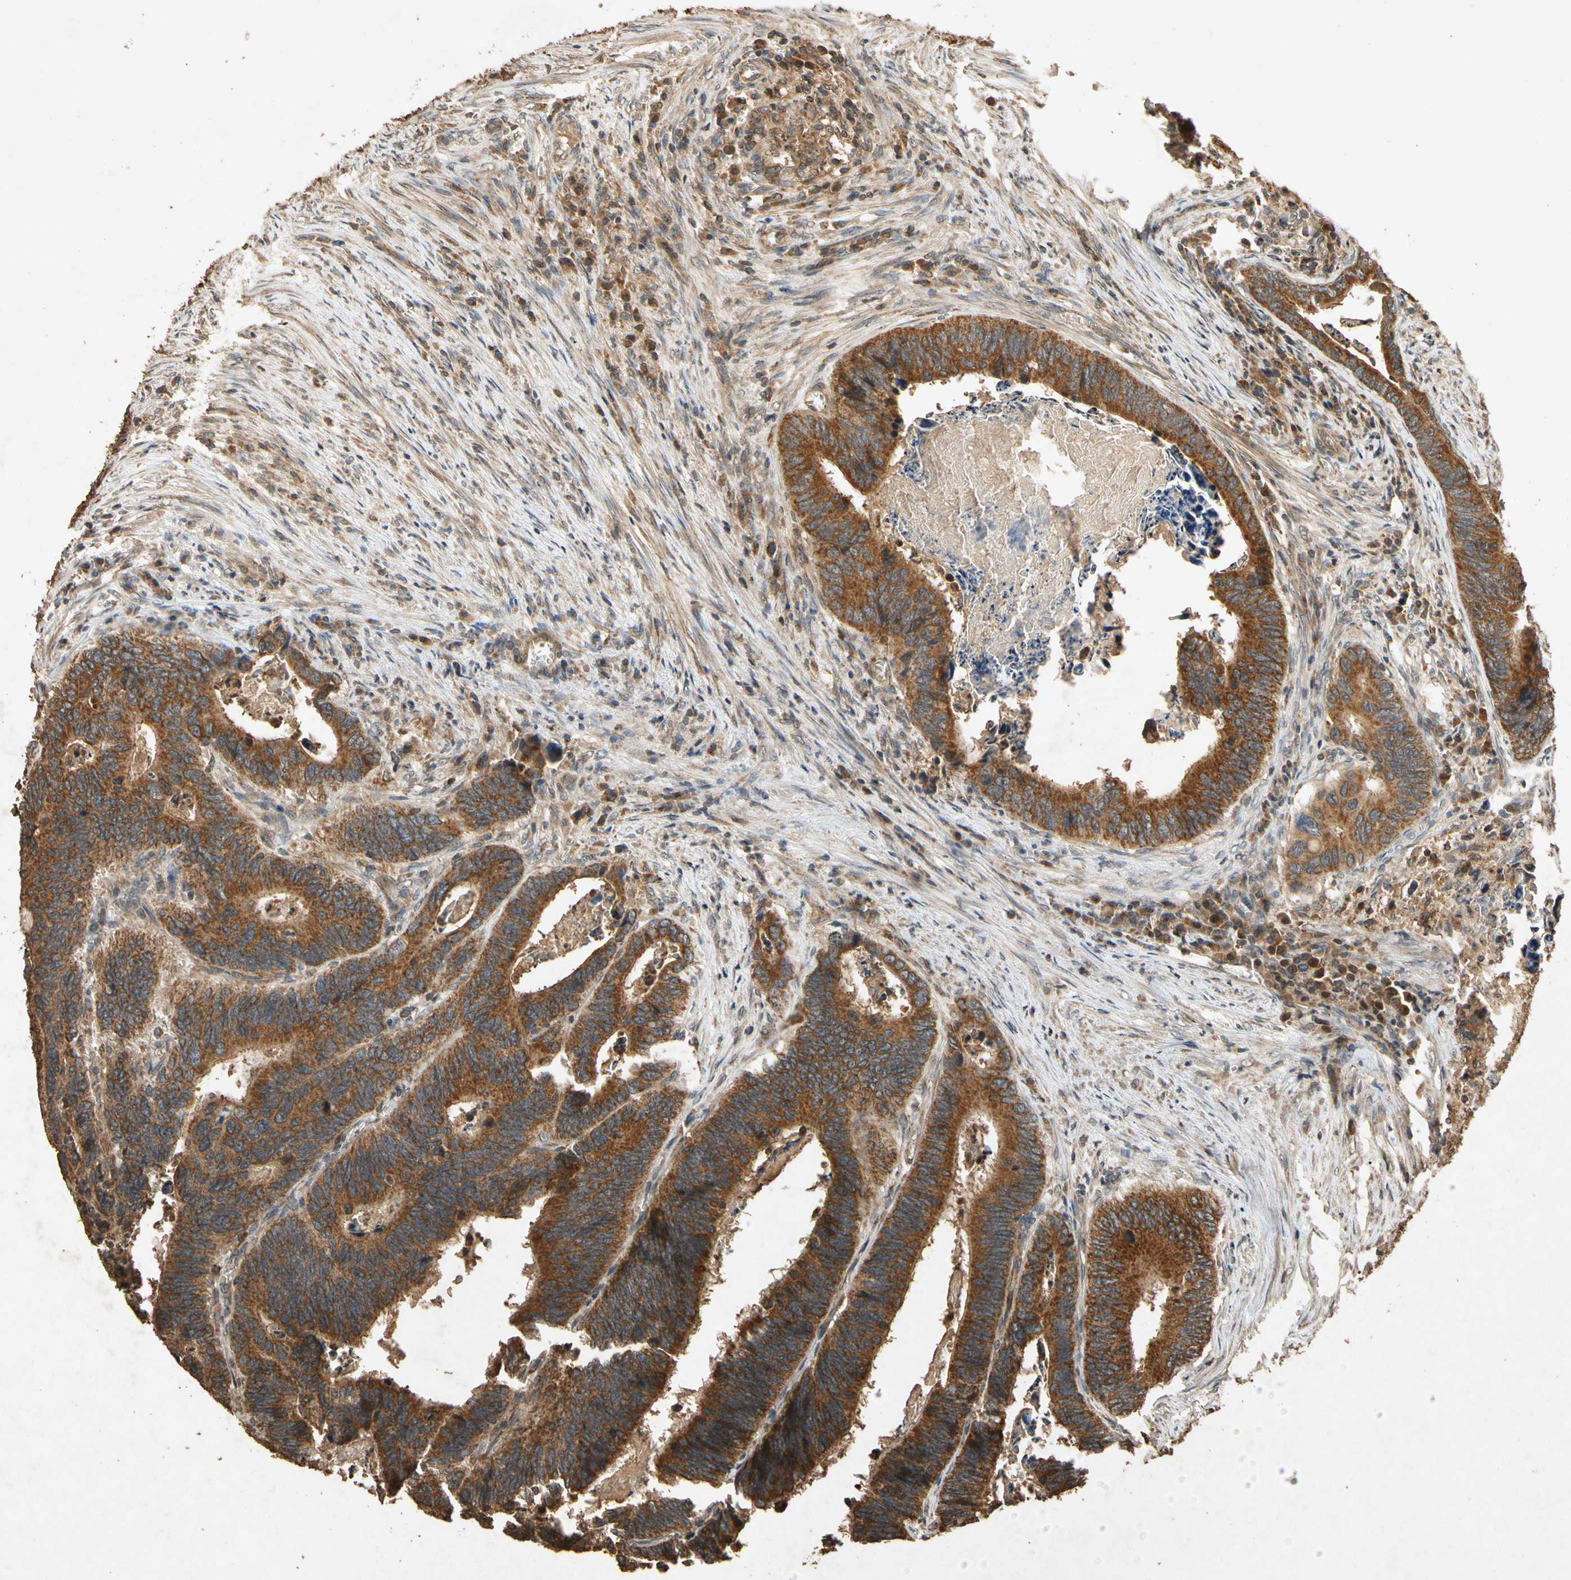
{"staining": {"intensity": "strong", "quantity": ">75%", "location": "cytoplasmic/membranous"}, "tissue": "colorectal cancer", "cell_type": "Tumor cells", "image_type": "cancer", "snomed": [{"axis": "morphology", "description": "Adenocarcinoma, NOS"}, {"axis": "topography", "description": "Colon"}], "caption": "Immunohistochemical staining of human colorectal cancer exhibits high levels of strong cytoplasmic/membranous staining in approximately >75% of tumor cells.", "gene": "TXN2", "patient": {"sex": "male", "age": 72}}